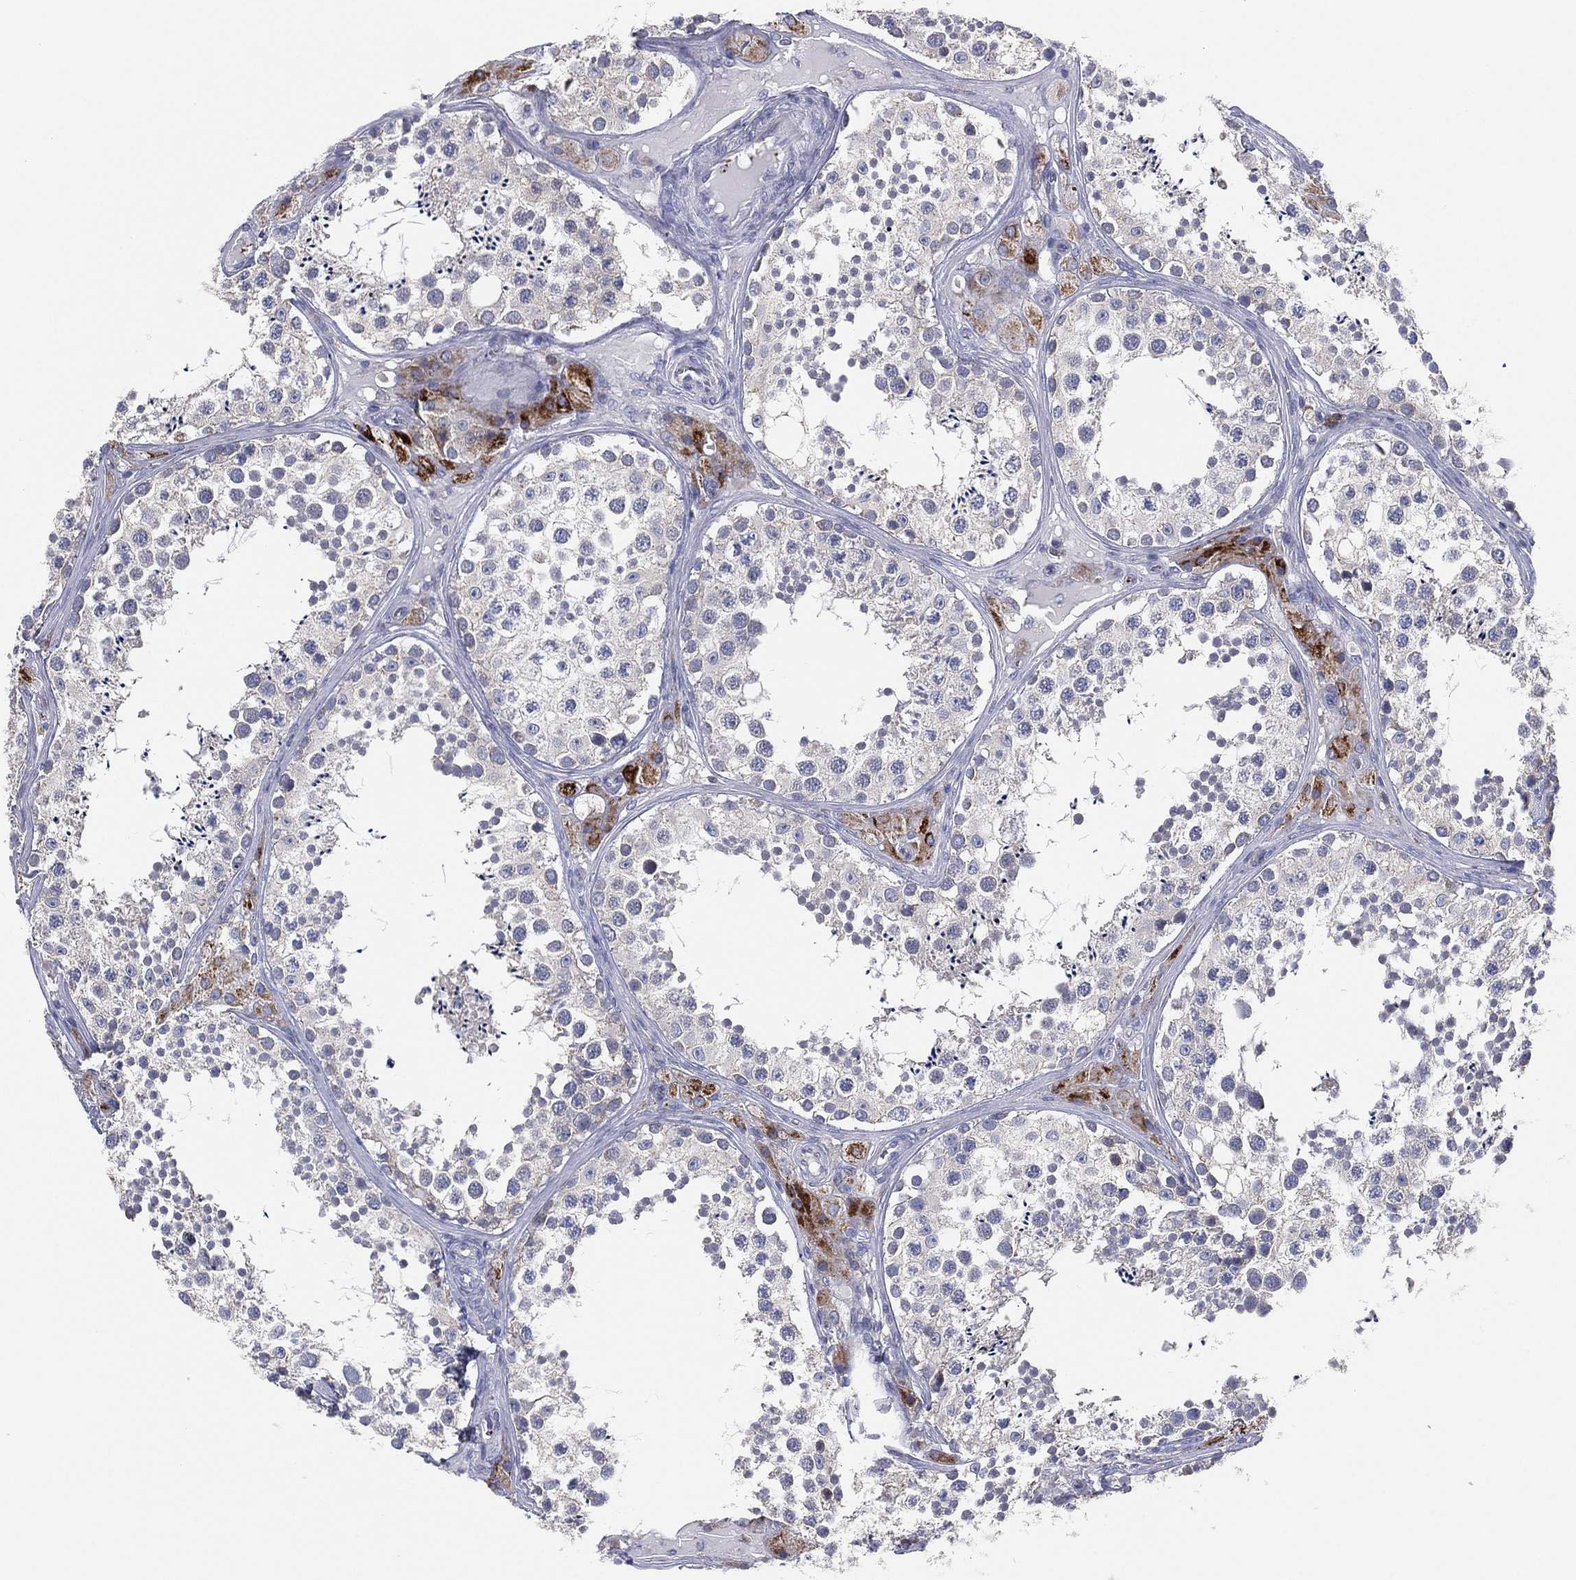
{"staining": {"intensity": "negative", "quantity": "none", "location": "none"}, "tissue": "testis", "cell_type": "Cells in seminiferous ducts", "image_type": "normal", "snomed": [{"axis": "morphology", "description": "Normal tissue, NOS"}, {"axis": "topography", "description": "Testis"}], "caption": "High power microscopy histopathology image of an immunohistochemistry micrograph of normal testis, revealing no significant staining in cells in seminiferous ducts. Brightfield microscopy of immunohistochemistry stained with DAB (brown) and hematoxylin (blue), captured at high magnification.", "gene": "TMEM40", "patient": {"sex": "male", "age": 34}}